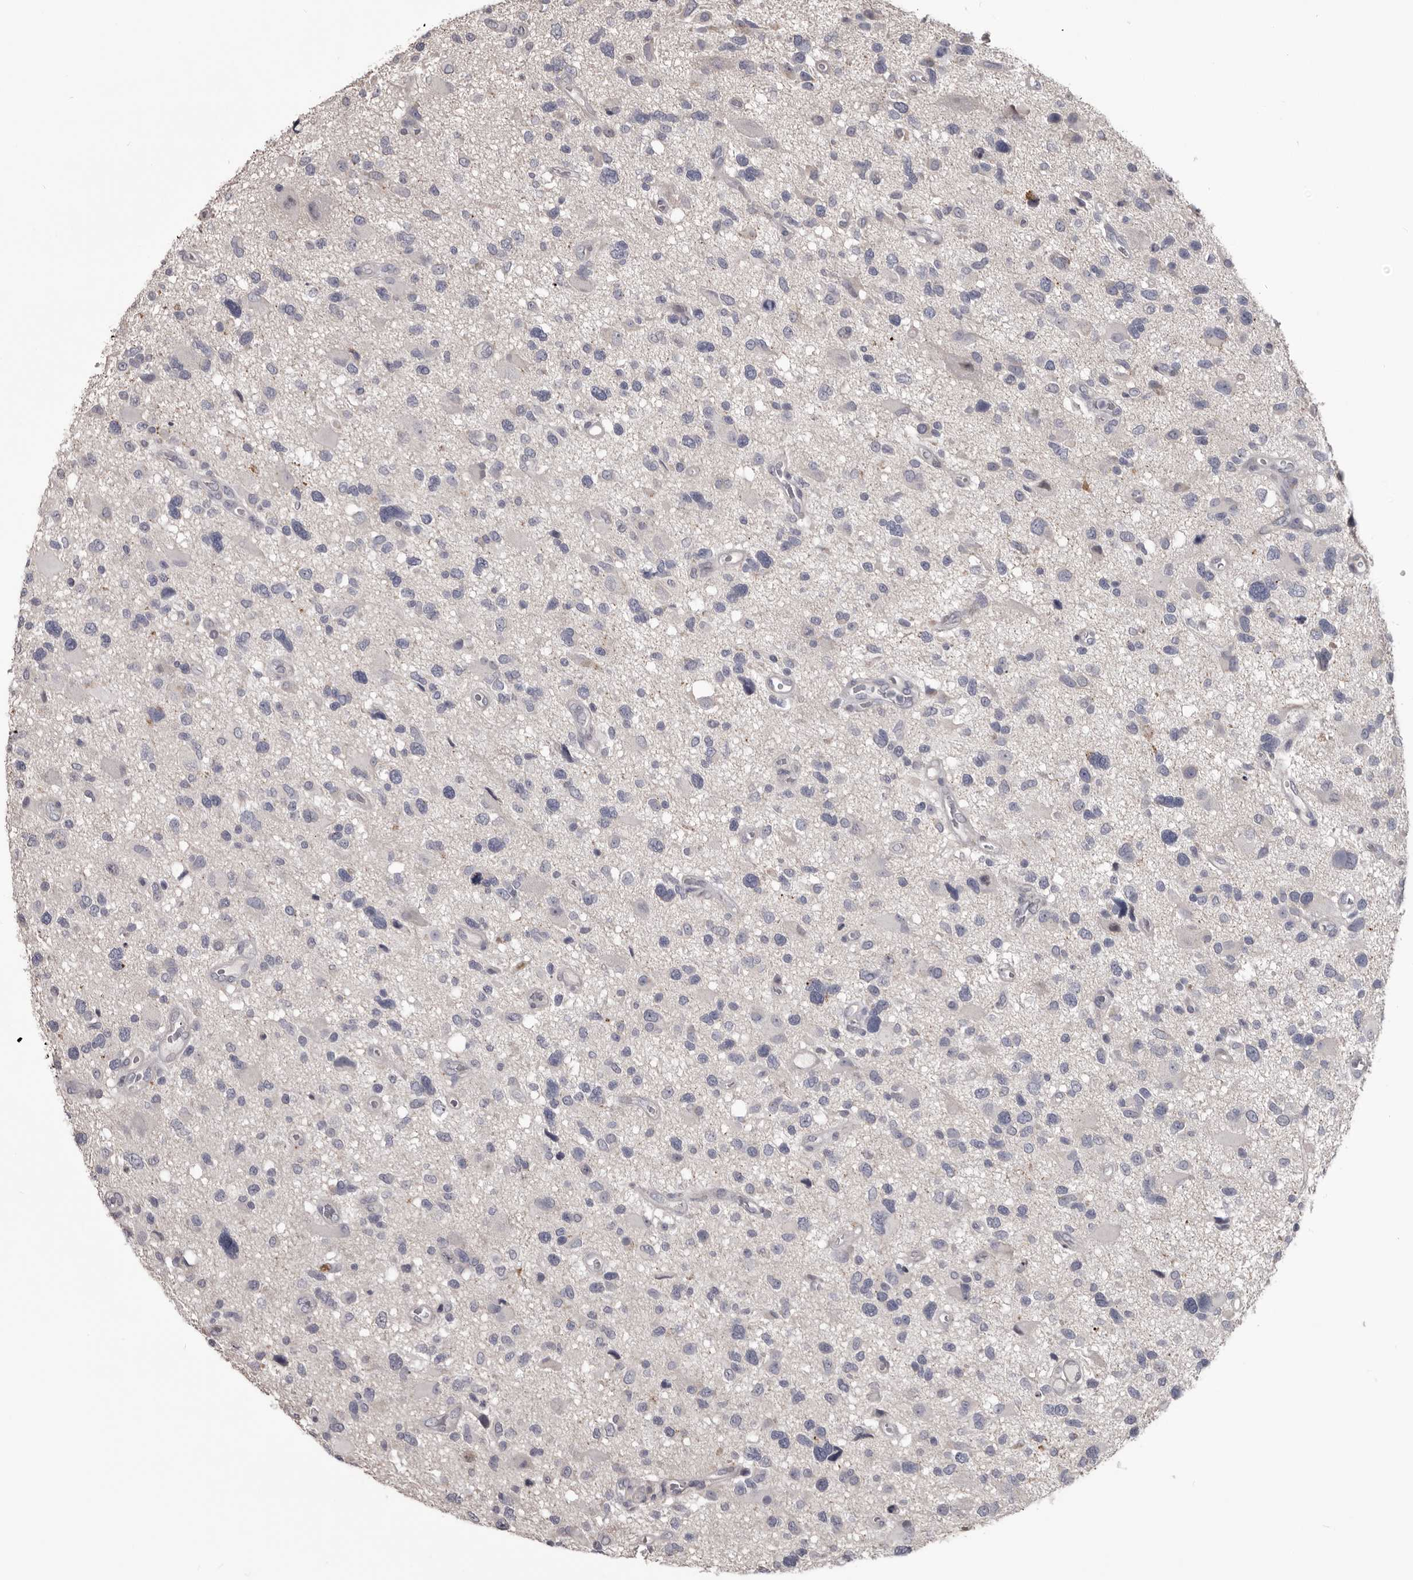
{"staining": {"intensity": "negative", "quantity": "none", "location": "none"}, "tissue": "glioma", "cell_type": "Tumor cells", "image_type": "cancer", "snomed": [{"axis": "morphology", "description": "Glioma, malignant, High grade"}, {"axis": "topography", "description": "Brain"}], "caption": "DAB (3,3'-diaminobenzidine) immunohistochemical staining of human glioma reveals no significant staining in tumor cells. Brightfield microscopy of immunohistochemistry stained with DAB (brown) and hematoxylin (blue), captured at high magnification.", "gene": "LPAR6", "patient": {"sex": "male", "age": 33}}